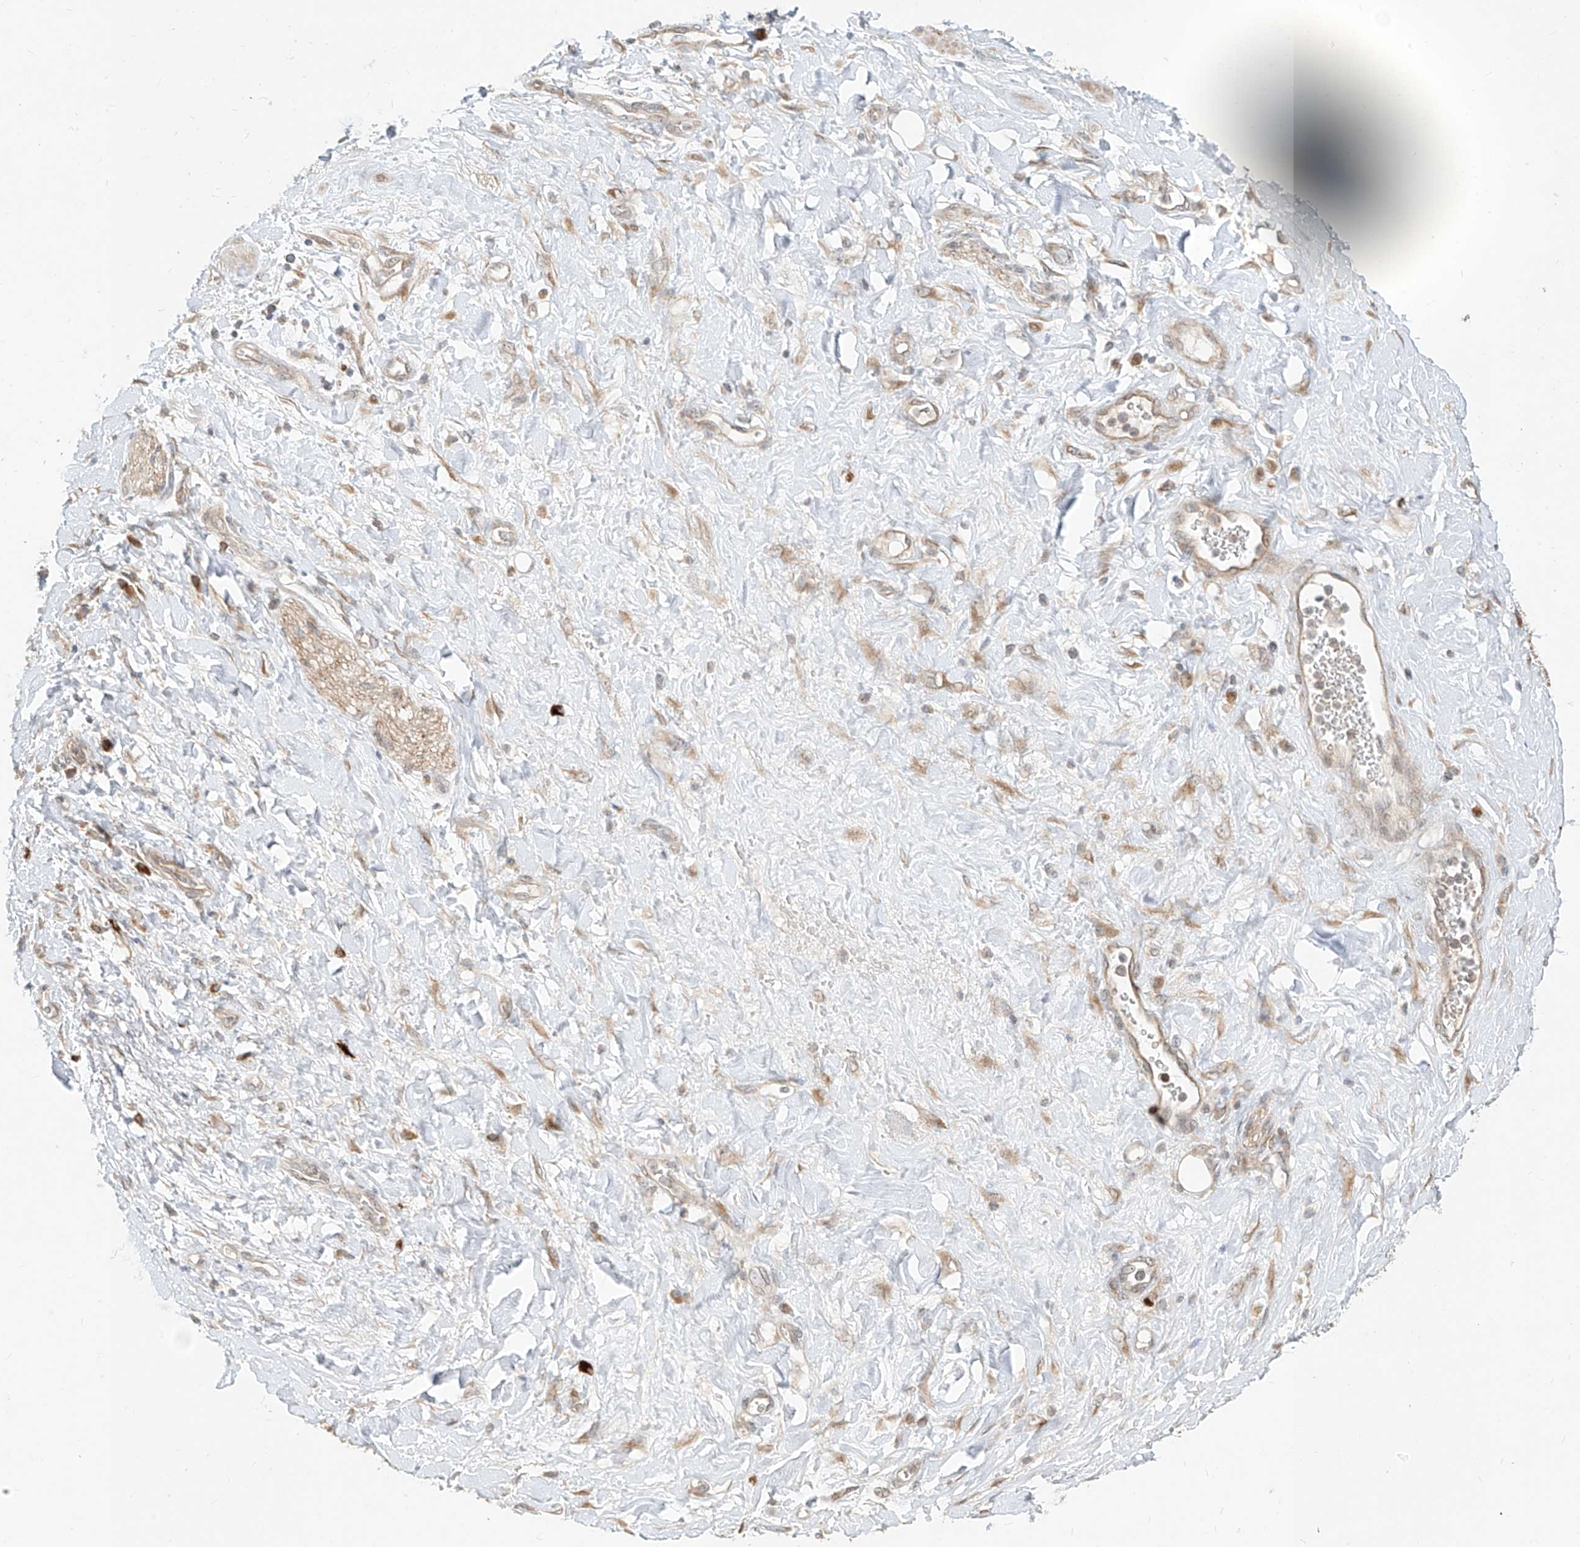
{"staining": {"intensity": "weak", "quantity": ">75%", "location": "cytoplasmic/membranous"}, "tissue": "soft tissue", "cell_type": "Fibroblasts", "image_type": "normal", "snomed": [{"axis": "morphology", "description": "Normal tissue, NOS"}, {"axis": "morphology", "description": "Adenocarcinoma, NOS"}, {"axis": "topography", "description": "Pancreas"}, {"axis": "topography", "description": "Peripheral nerve tissue"}], "caption": "IHC of unremarkable soft tissue displays low levels of weak cytoplasmic/membranous positivity in about >75% of fibroblasts. (Brightfield microscopy of DAB IHC at high magnification).", "gene": "MTUS2", "patient": {"sex": "male", "age": 59}}